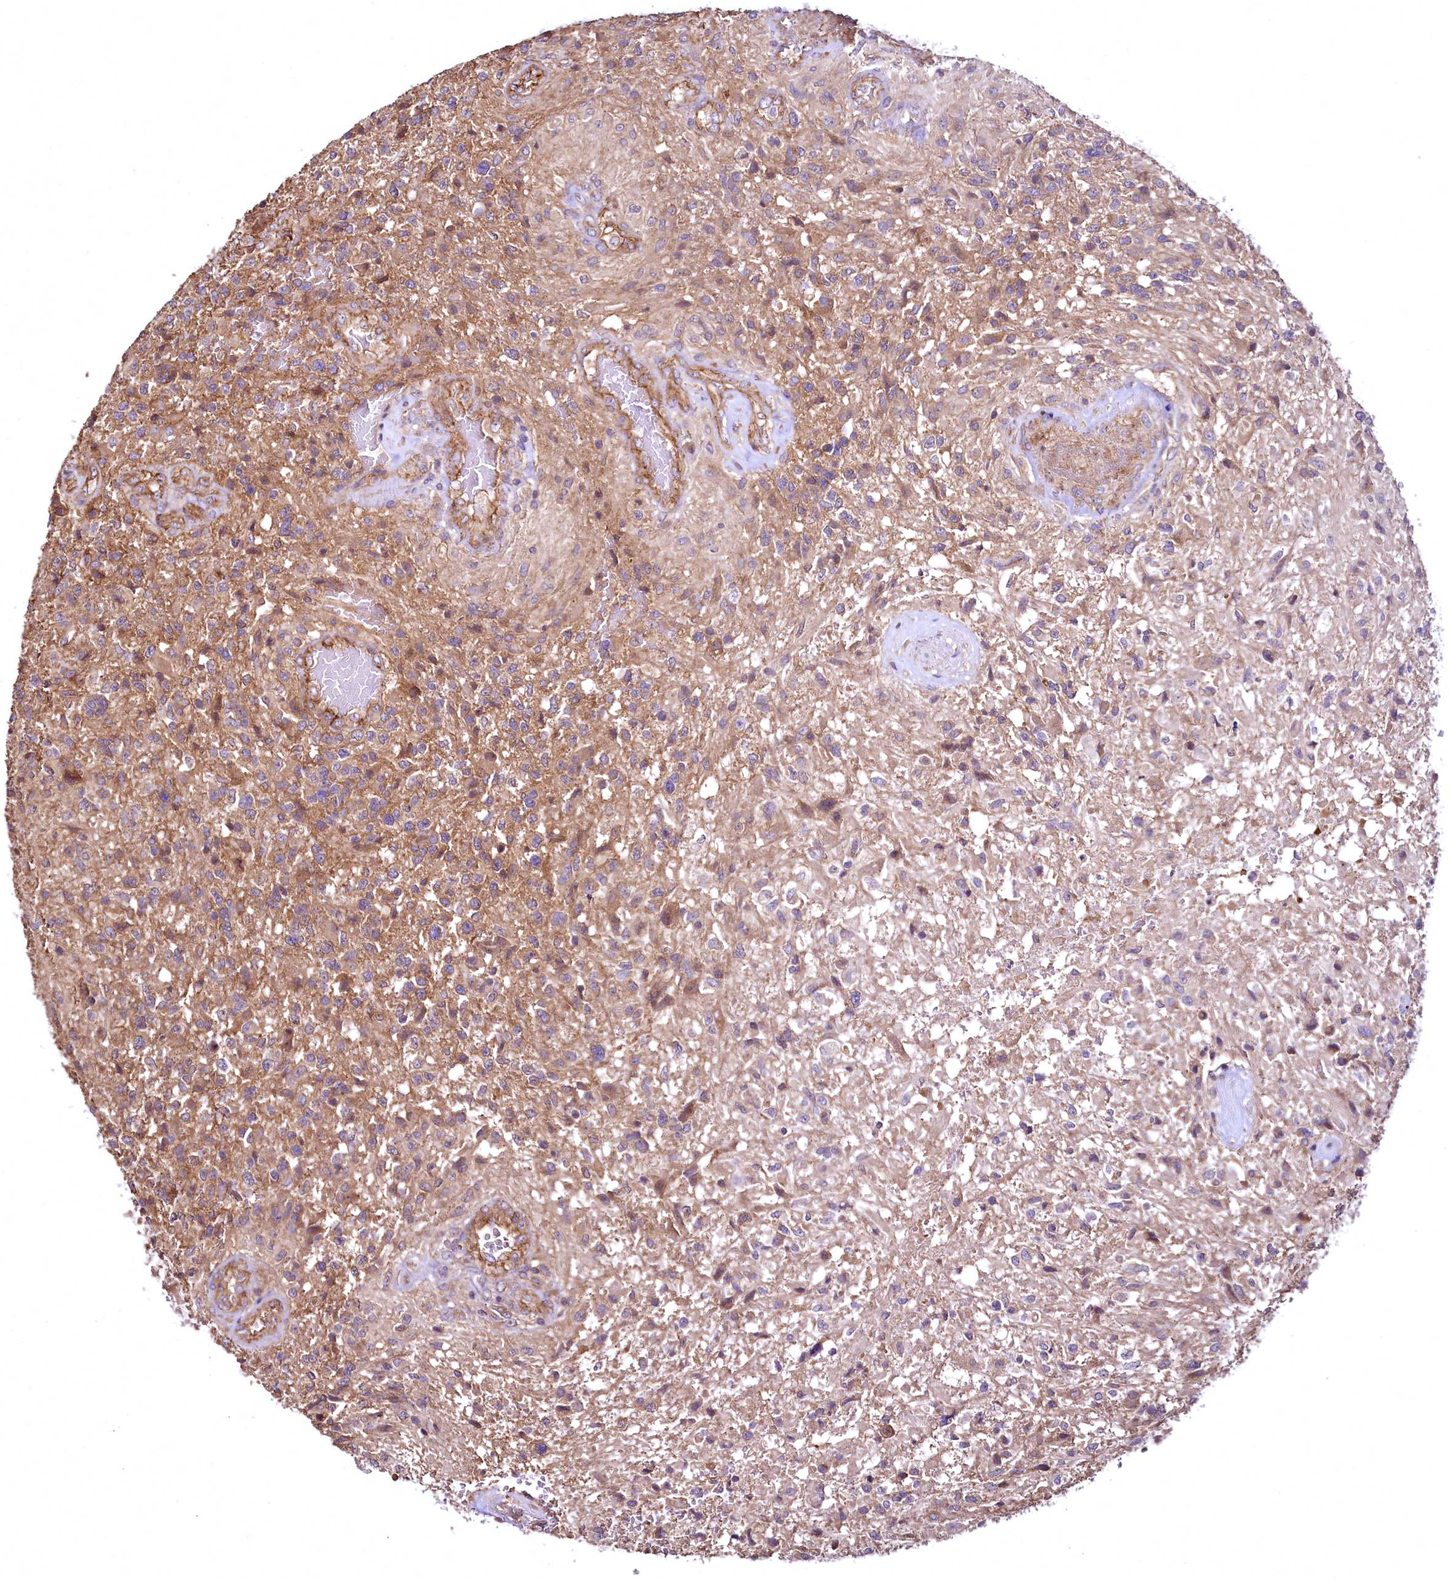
{"staining": {"intensity": "moderate", "quantity": ">75%", "location": "cytoplasmic/membranous"}, "tissue": "glioma", "cell_type": "Tumor cells", "image_type": "cancer", "snomed": [{"axis": "morphology", "description": "Glioma, malignant, High grade"}, {"axis": "topography", "description": "Brain"}], "caption": "A high-resolution image shows immunohistochemistry (IHC) staining of glioma, which exhibits moderate cytoplasmic/membranous positivity in approximately >75% of tumor cells. The protein of interest is stained brown, and the nuclei are stained in blue (DAB (3,3'-diaminobenzidine) IHC with brightfield microscopy, high magnification).", "gene": "TBCEL", "patient": {"sex": "male", "age": 56}}